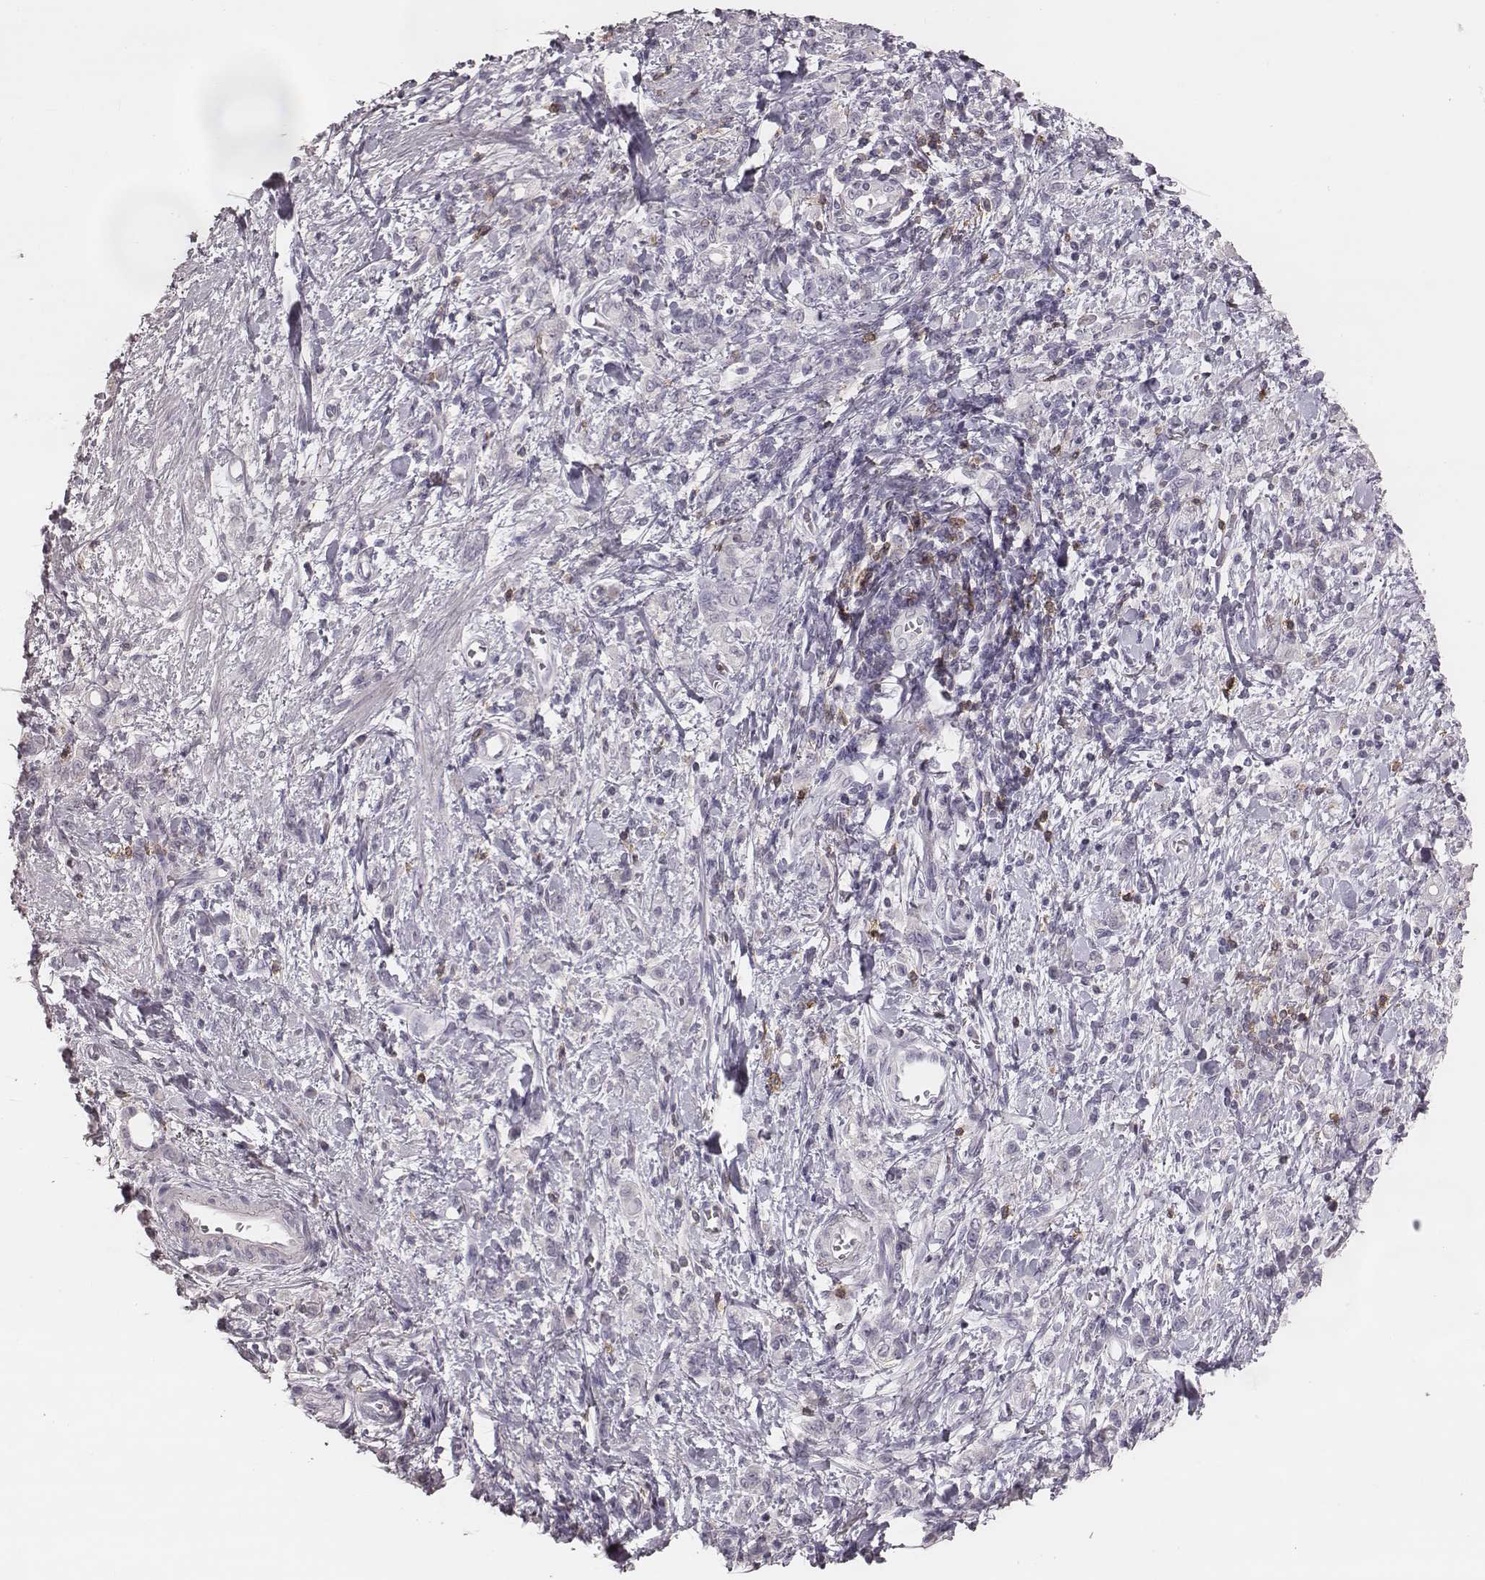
{"staining": {"intensity": "negative", "quantity": "none", "location": "none"}, "tissue": "stomach cancer", "cell_type": "Tumor cells", "image_type": "cancer", "snomed": [{"axis": "morphology", "description": "Adenocarcinoma, NOS"}, {"axis": "topography", "description": "Stomach"}], "caption": "The photomicrograph shows no significant staining in tumor cells of adenocarcinoma (stomach).", "gene": "PDCD1", "patient": {"sex": "male", "age": 77}}